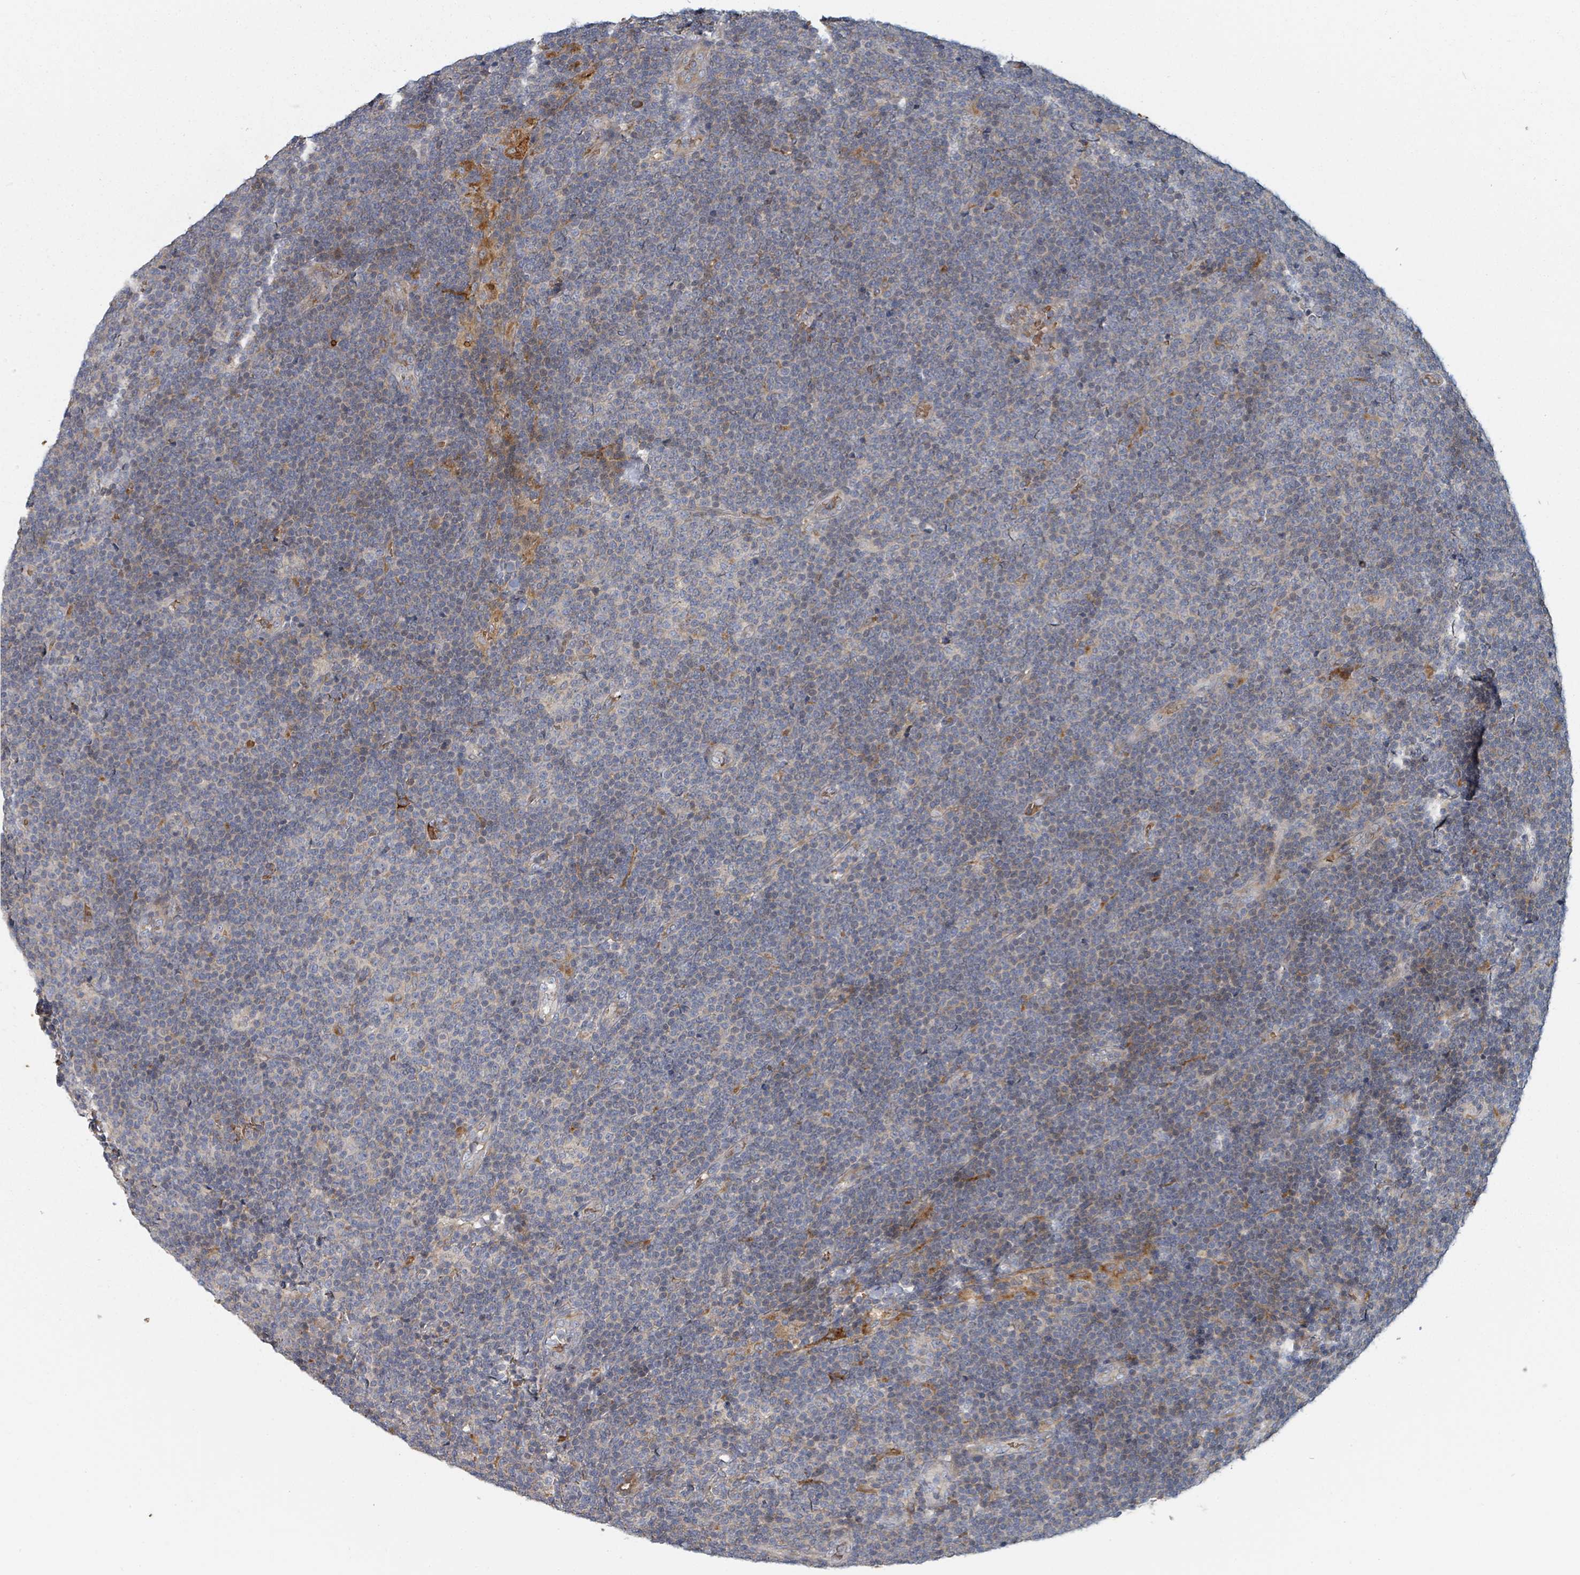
{"staining": {"intensity": "negative", "quantity": "none", "location": "none"}, "tissue": "lymphoma", "cell_type": "Tumor cells", "image_type": "cancer", "snomed": [{"axis": "morphology", "description": "Malignant lymphoma, non-Hodgkin's type, Low grade"}, {"axis": "topography", "description": "Lymph node"}], "caption": "A high-resolution photomicrograph shows immunohistochemistry staining of lymphoma, which displays no significant expression in tumor cells. (Brightfield microscopy of DAB (3,3'-diaminobenzidine) immunohistochemistry at high magnification).", "gene": "TRPC4AP", "patient": {"sex": "male", "age": 48}}